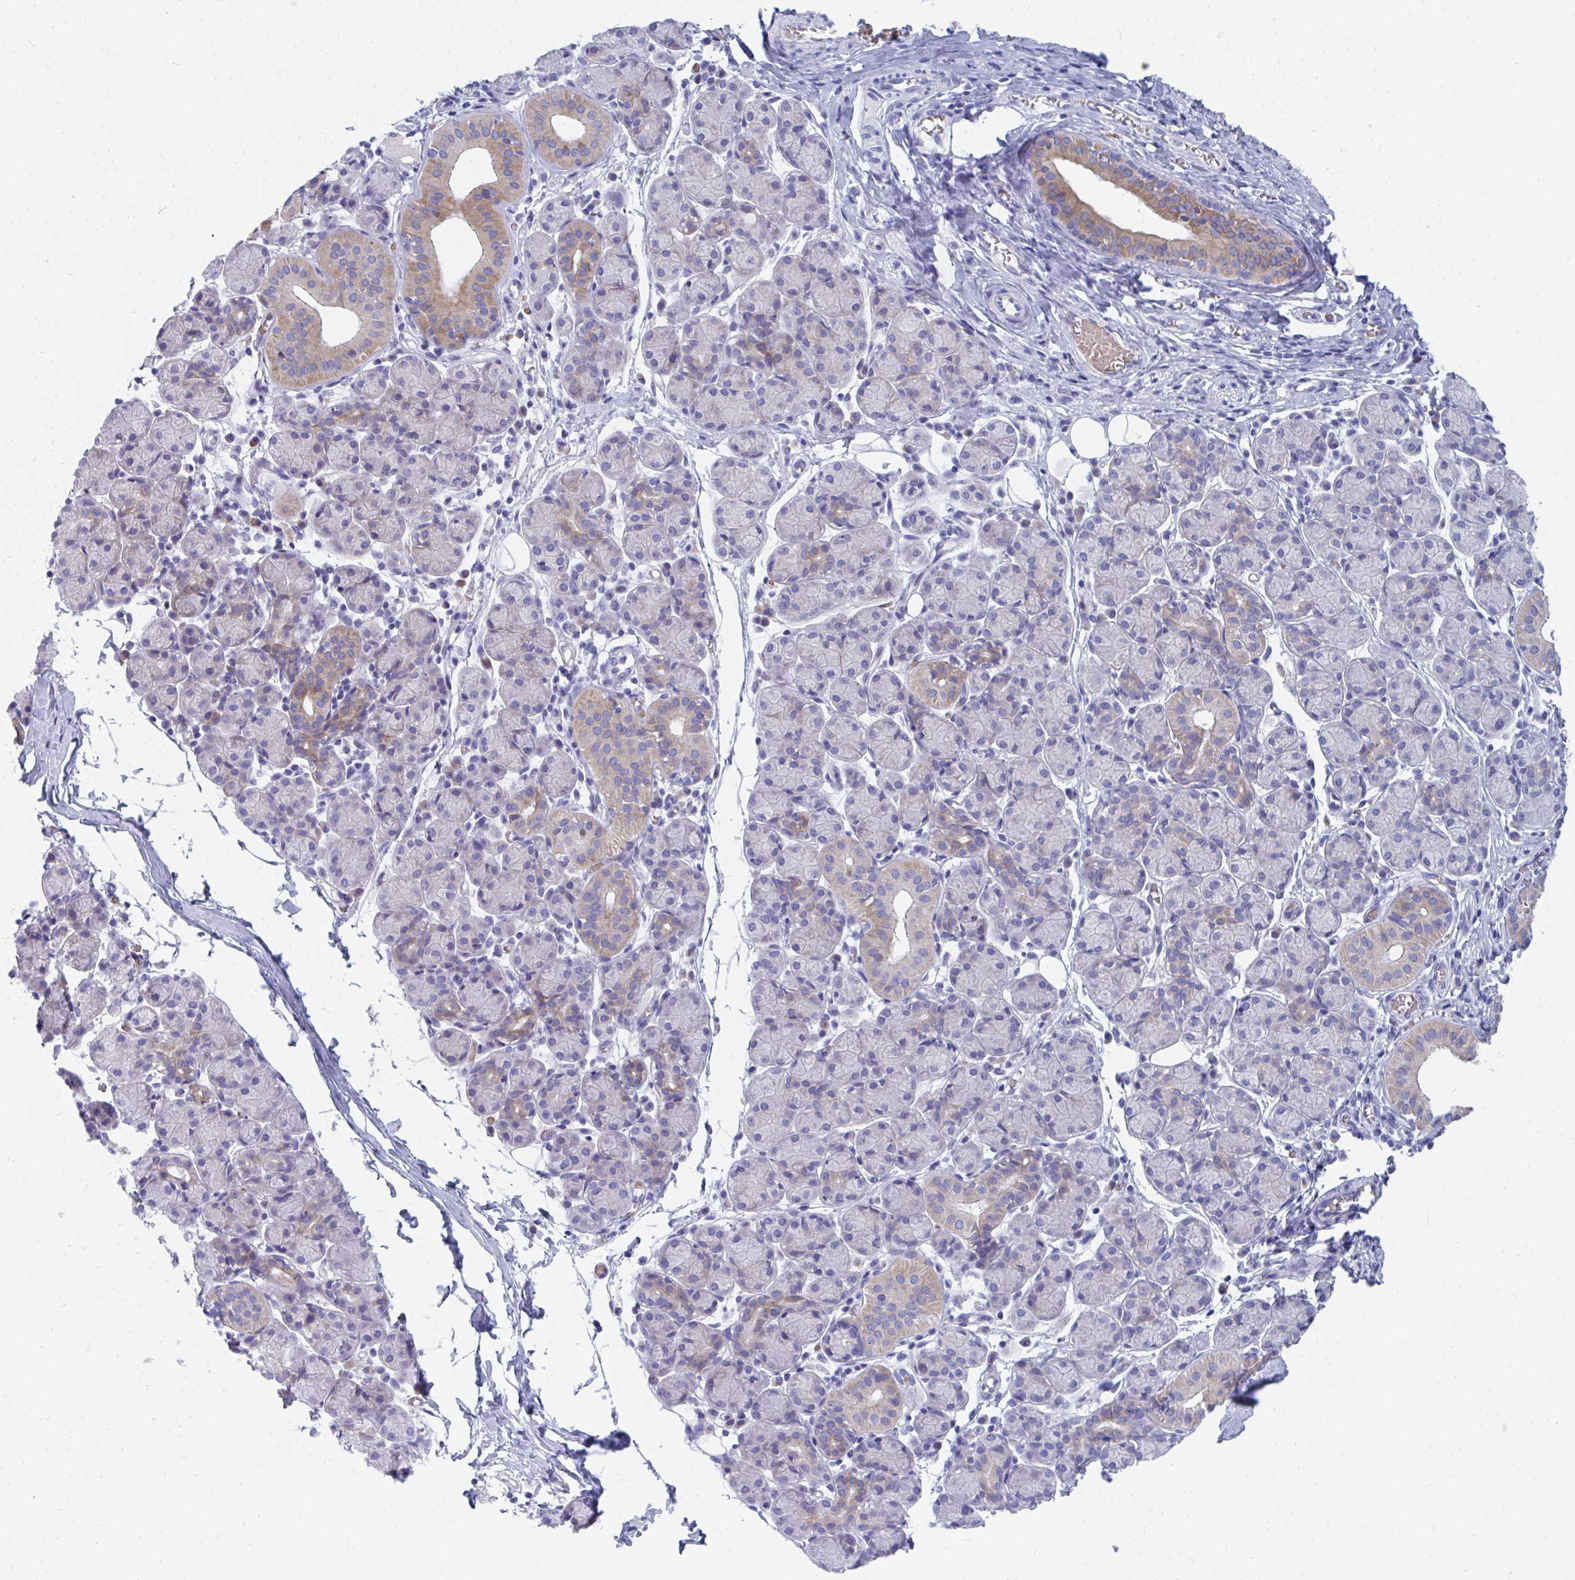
{"staining": {"intensity": "moderate", "quantity": "<25%", "location": "cytoplasmic/membranous"}, "tissue": "salivary gland", "cell_type": "Glandular cells", "image_type": "normal", "snomed": [{"axis": "morphology", "description": "Normal tissue, NOS"}, {"axis": "morphology", "description": "Inflammation, NOS"}, {"axis": "topography", "description": "Lymph node"}, {"axis": "topography", "description": "Salivary gland"}], "caption": "Unremarkable salivary gland displays moderate cytoplasmic/membranous staining in about <25% of glandular cells.", "gene": "MROH2B", "patient": {"sex": "male", "age": 3}}